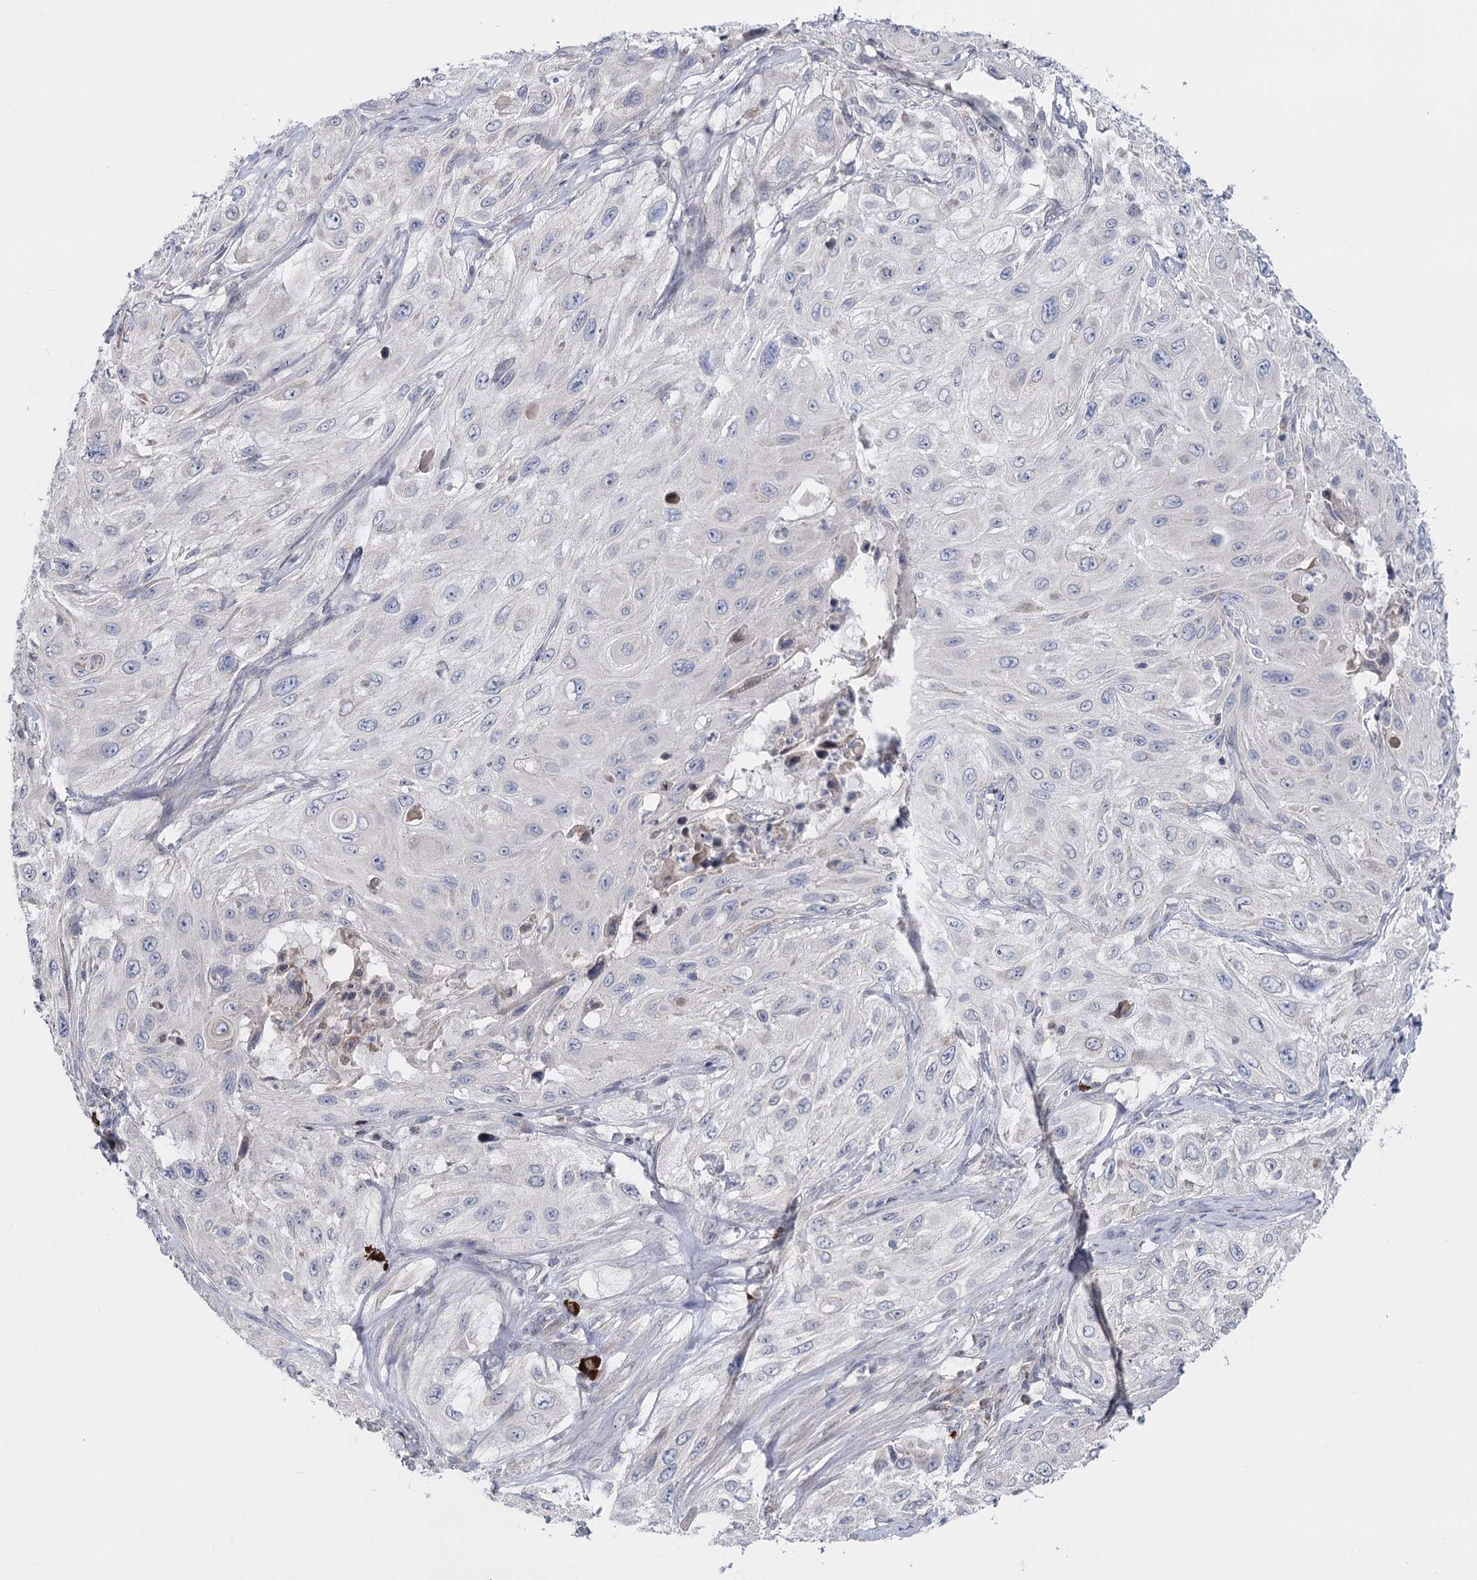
{"staining": {"intensity": "negative", "quantity": "none", "location": "none"}, "tissue": "cervical cancer", "cell_type": "Tumor cells", "image_type": "cancer", "snomed": [{"axis": "morphology", "description": "Squamous cell carcinoma, NOS"}, {"axis": "topography", "description": "Cervix"}], "caption": "Histopathology image shows no significant protein expression in tumor cells of squamous cell carcinoma (cervical).", "gene": "PTGR1", "patient": {"sex": "female", "age": 42}}